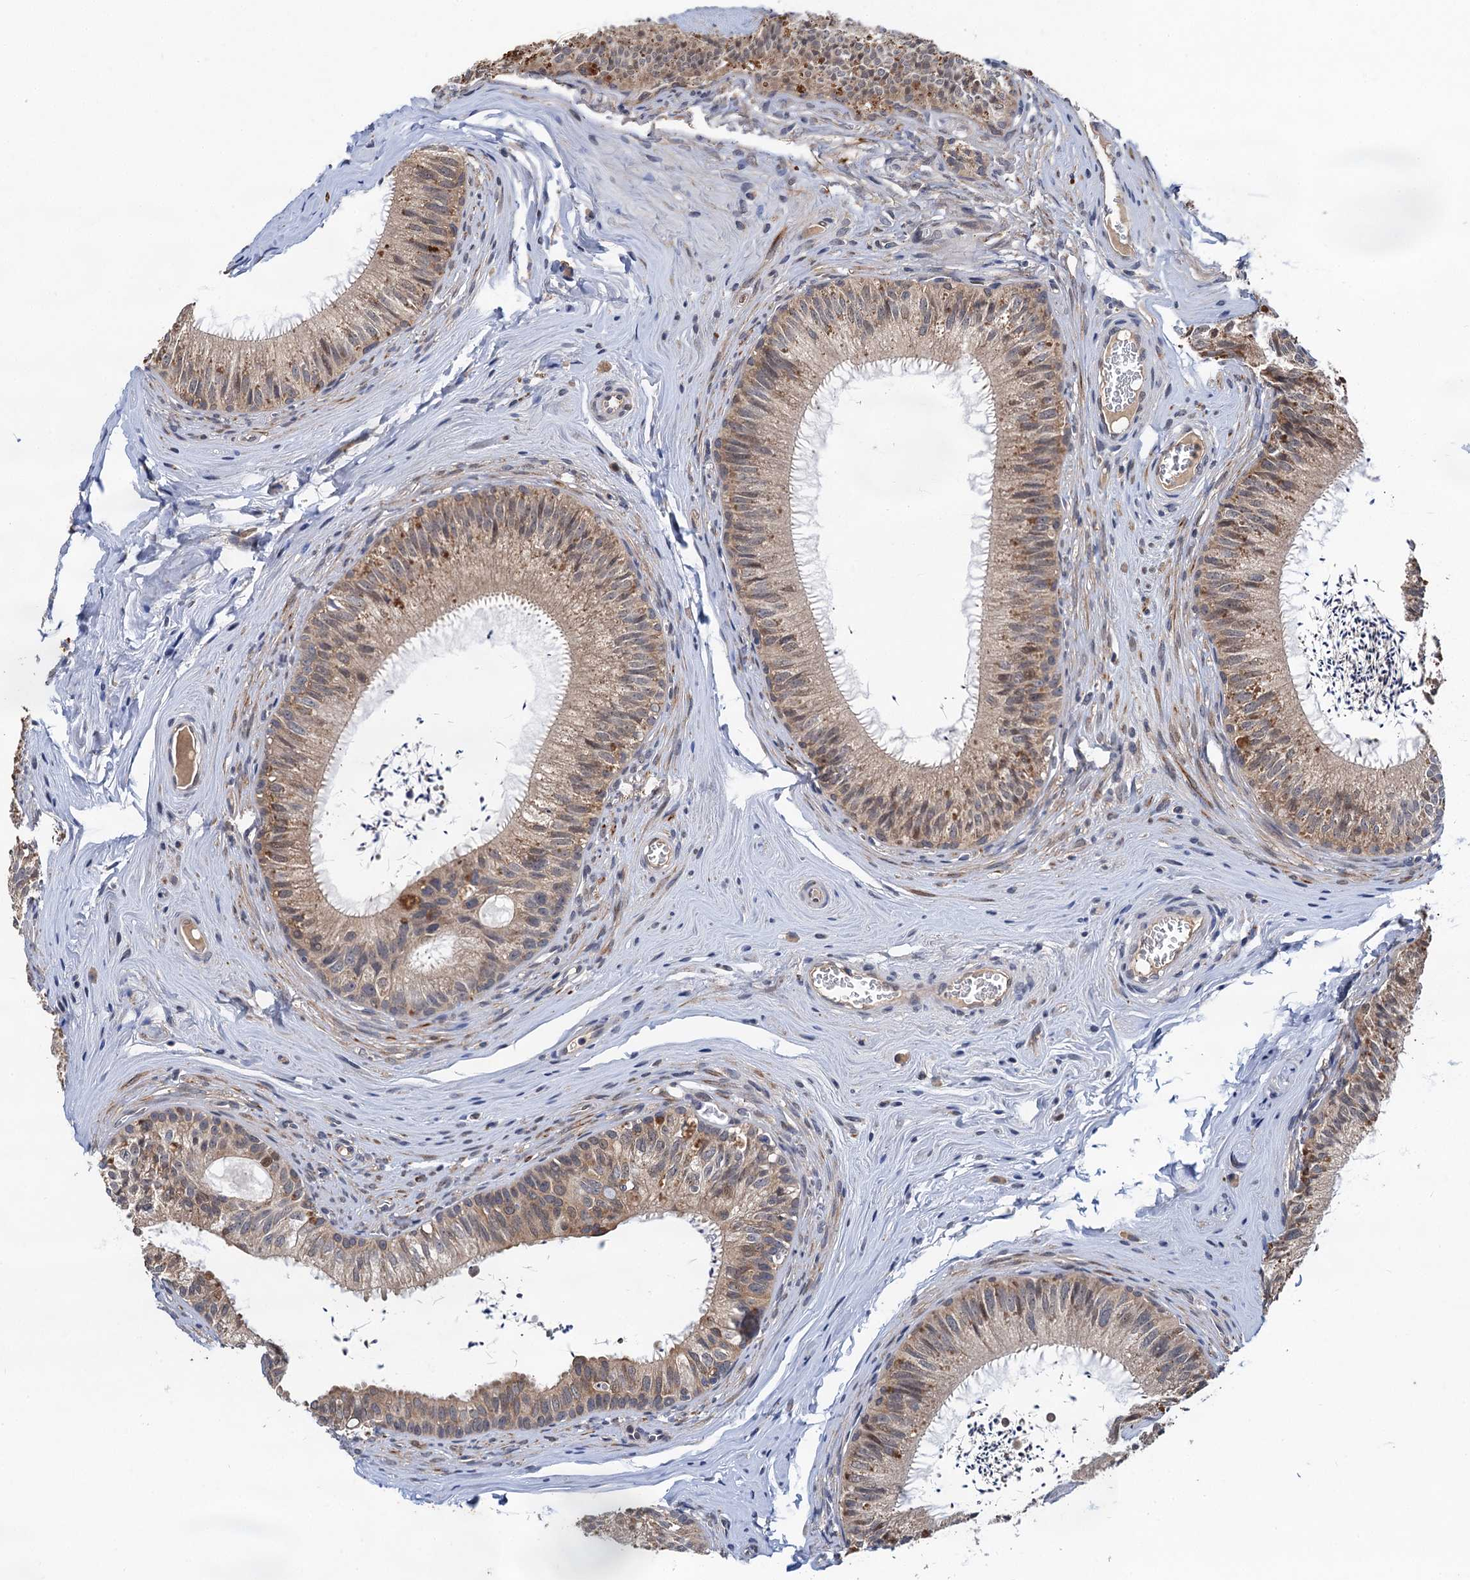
{"staining": {"intensity": "weak", "quantity": "25%-75%", "location": "cytoplasmic/membranous"}, "tissue": "epididymis", "cell_type": "Glandular cells", "image_type": "normal", "snomed": [{"axis": "morphology", "description": "Normal tissue, NOS"}, {"axis": "topography", "description": "Epididymis"}], "caption": "Immunohistochemistry of normal human epididymis reveals low levels of weak cytoplasmic/membranous expression in approximately 25%-75% of glandular cells.", "gene": "TMEM39B", "patient": {"sex": "male", "age": 46}}